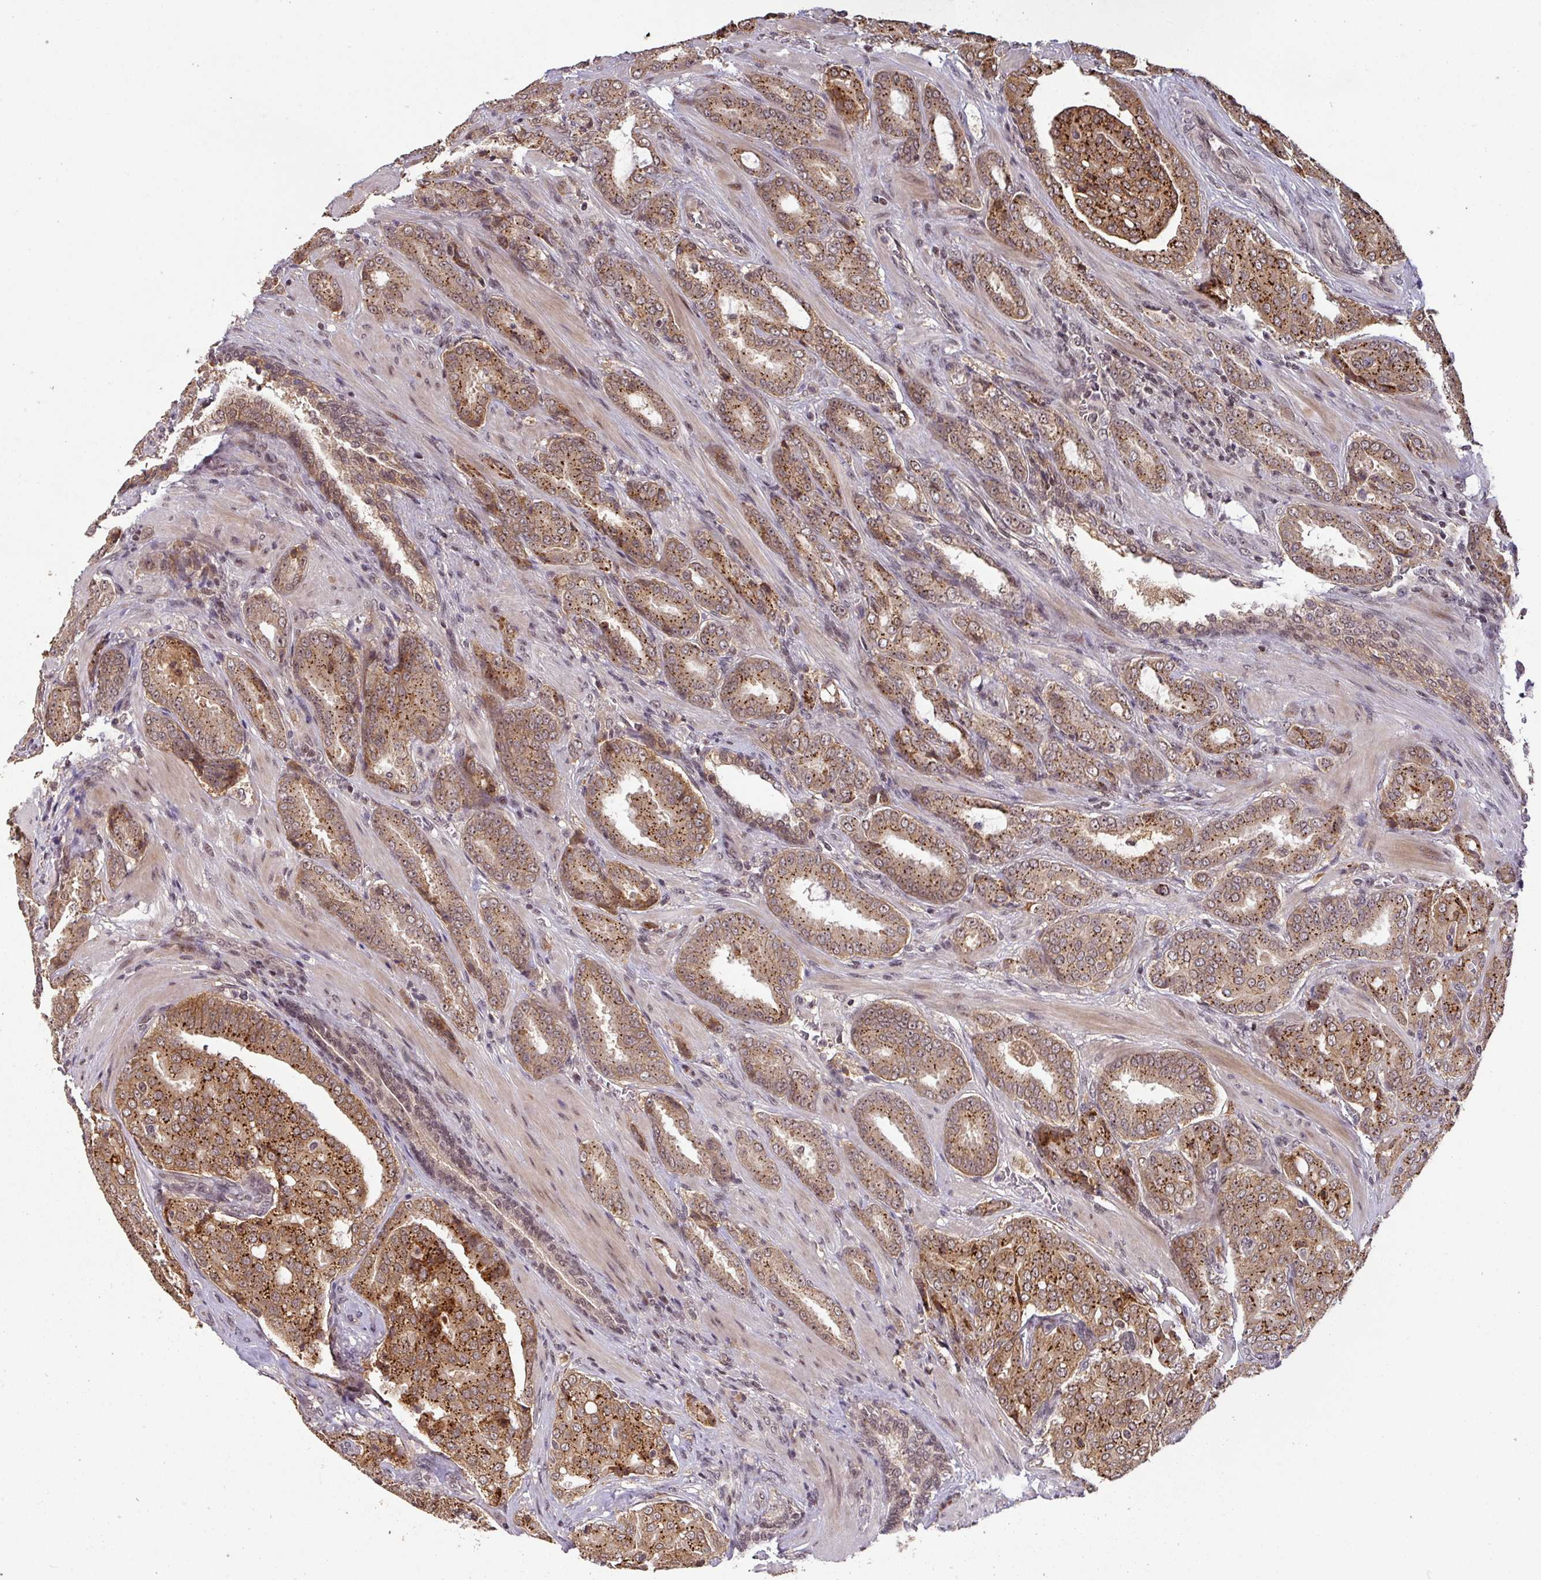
{"staining": {"intensity": "moderate", "quantity": ">75%", "location": "cytoplasmic/membranous,nuclear"}, "tissue": "prostate cancer", "cell_type": "Tumor cells", "image_type": "cancer", "snomed": [{"axis": "morphology", "description": "Adenocarcinoma, High grade"}, {"axis": "topography", "description": "Prostate"}], "caption": "High-magnification brightfield microscopy of high-grade adenocarcinoma (prostate) stained with DAB (3,3'-diaminobenzidine) (brown) and counterstained with hematoxylin (blue). tumor cells exhibit moderate cytoplasmic/membranous and nuclear expression is seen in approximately>75% of cells.", "gene": "ZBTB14", "patient": {"sex": "male", "age": 68}}